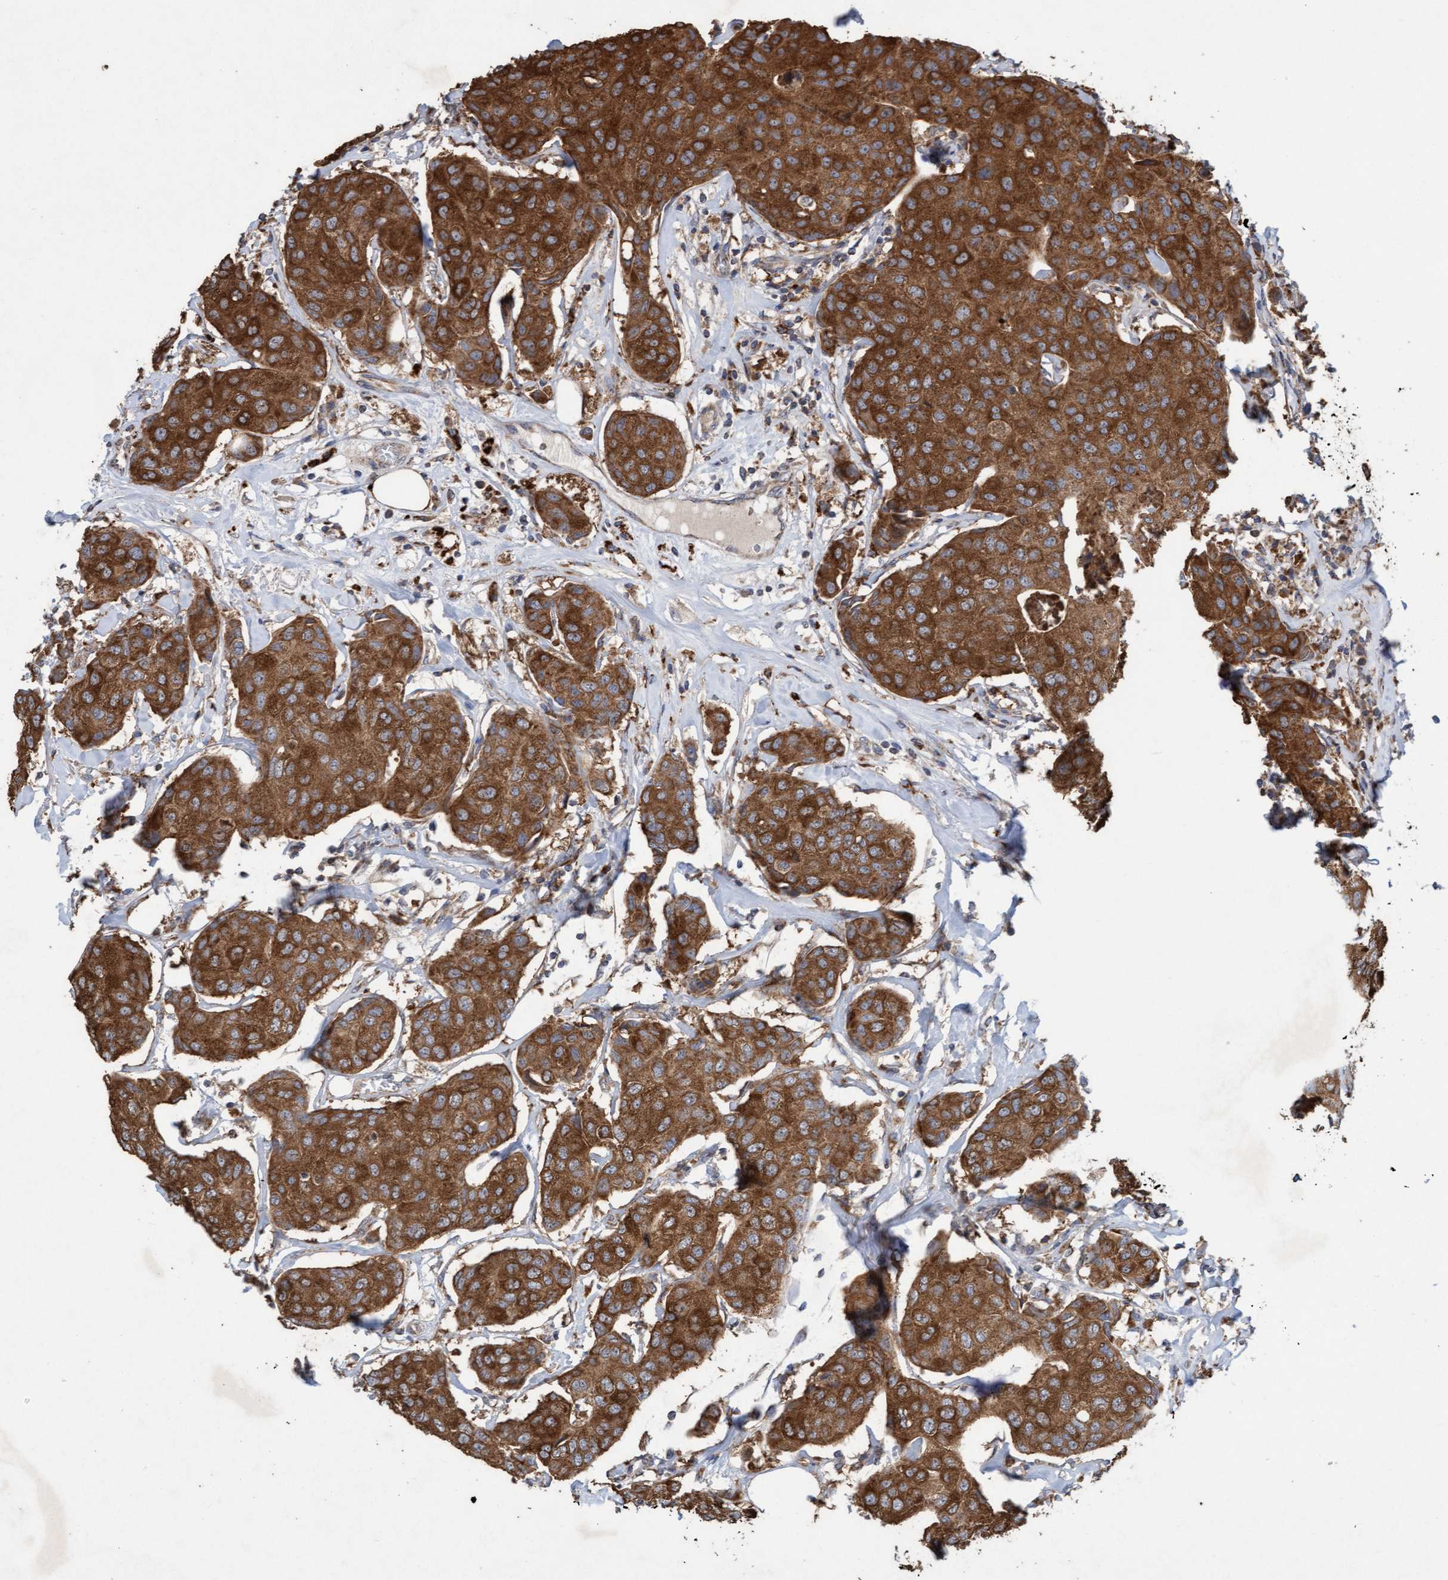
{"staining": {"intensity": "strong", "quantity": ">75%", "location": "cytoplasmic/membranous"}, "tissue": "breast cancer", "cell_type": "Tumor cells", "image_type": "cancer", "snomed": [{"axis": "morphology", "description": "Duct carcinoma"}, {"axis": "topography", "description": "Breast"}], "caption": "There is high levels of strong cytoplasmic/membranous expression in tumor cells of intraductal carcinoma (breast), as demonstrated by immunohistochemical staining (brown color).", "gene": "ATPAF2", "patient": {"sex": "female", "age": 80}}